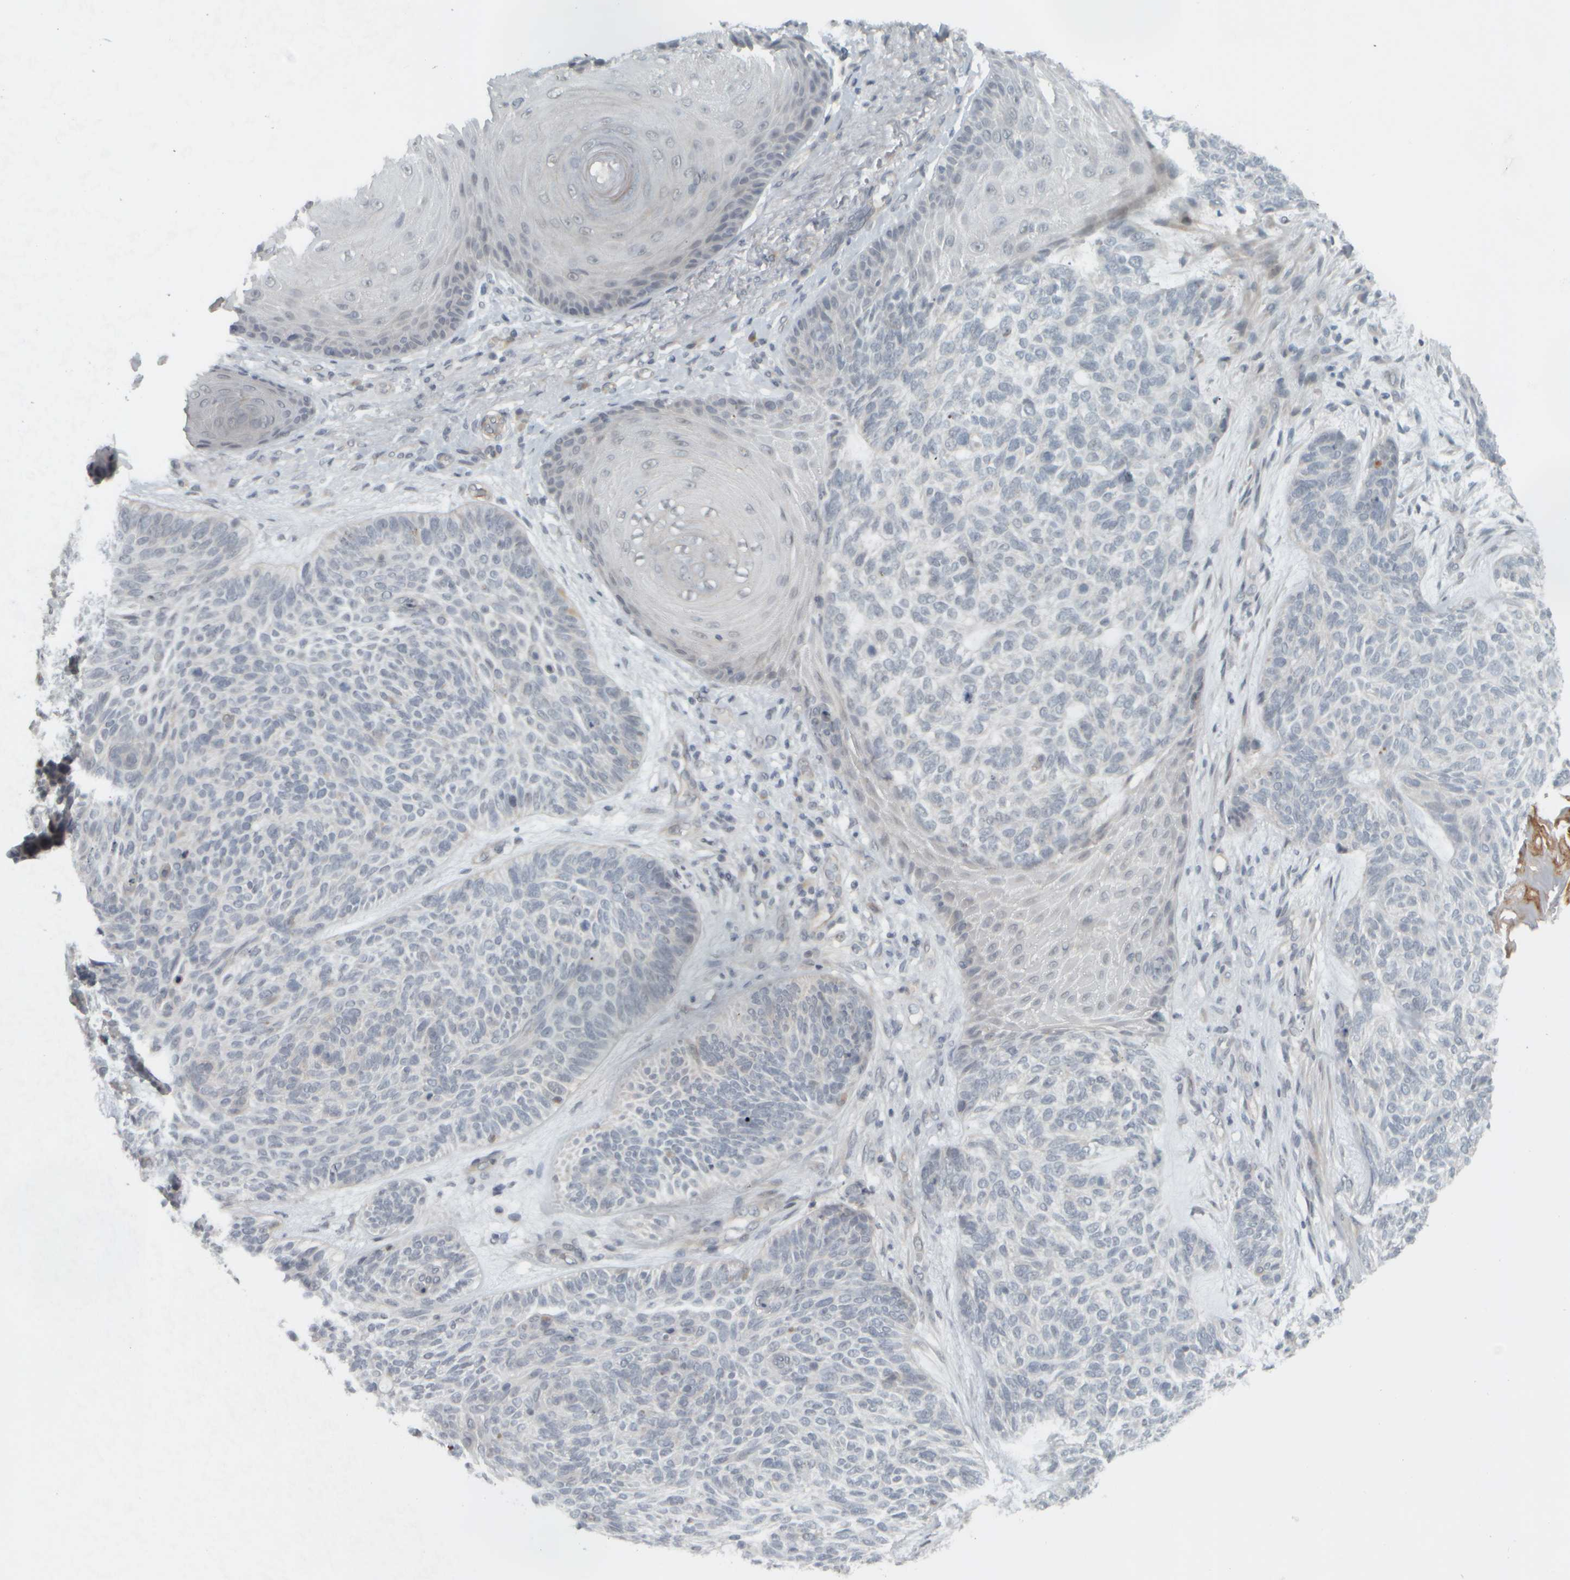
{"staining": {"intensity": "negative", "quantity": "none", "location": "none"}, "tissue": "skin cancer", "cell_type": "Tumor cells", "image_type": "cancer", "snomed": [{"axis": "morphology", "description": "Basal cell carcinoma"}, {"axis": "topography", "description": "Skin"}], "caption": "DAB immunohistochemical staining of human basal cell carcinoma (skin) exhibits no significant staining in tumor cells.", "gene": "NAPG", "patient": {"sex": "male", "age": 55}}